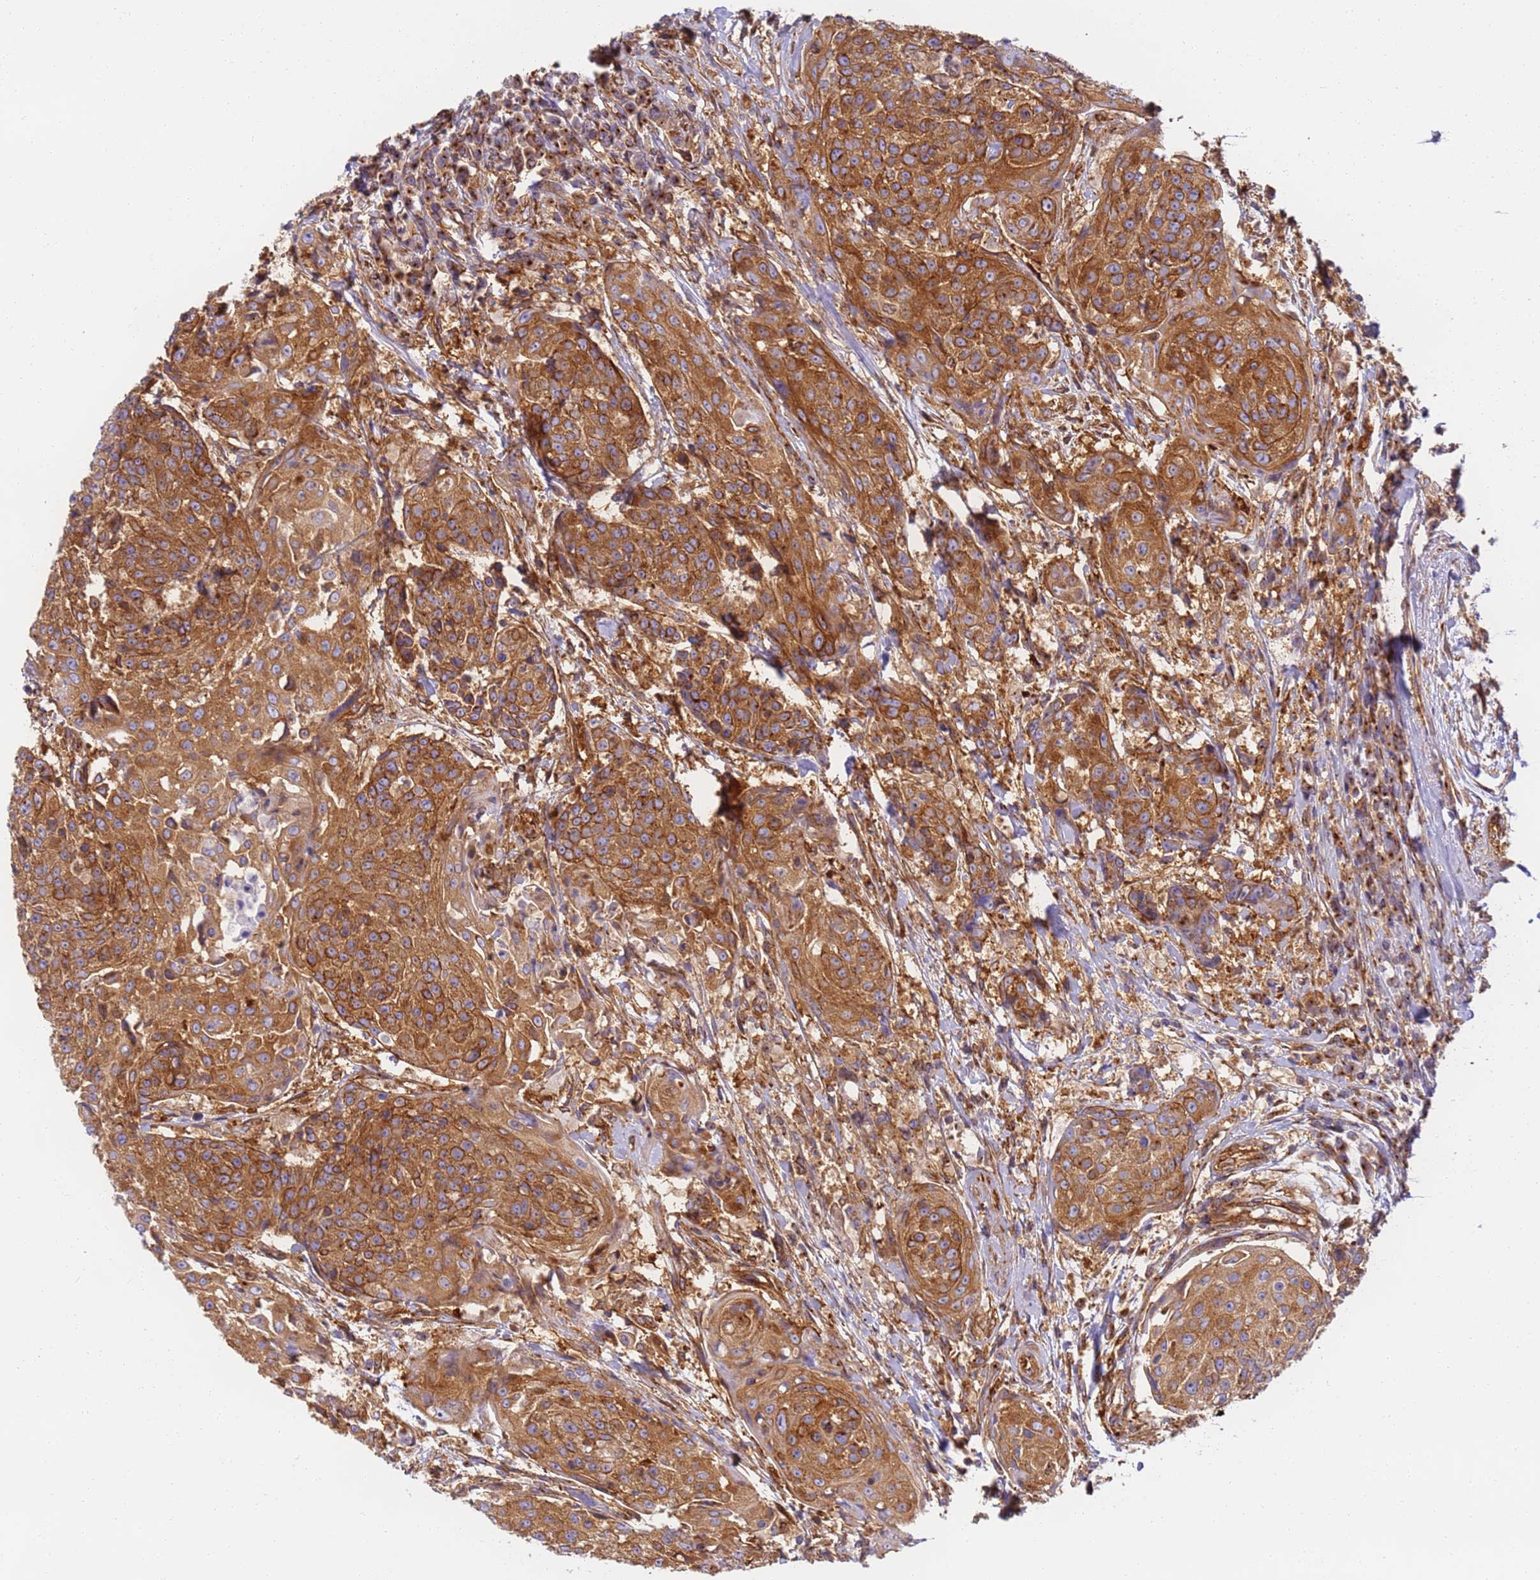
{"staining": {"intensity": "moderate", "quantity": ">75%", "location": "cytoplasmic/membranous"}, "tissue": "urothelial cancer", "cell_type": "Tumor cells", "image_type": "cancer", "snomed": [{"axis": "morphology", "description": "Urothelial carcinoma, High grade"}, {"axis": "topography", "description": "Urinary bladder"}], "caption": "A histopathology image of urothelial cancer stained for a protein demonstrates moderate cytoplasmic/membranous brown staining in tumor cells.", "gene": "DYNC1I2", "patient": {"sex": "female", "age": 63}}